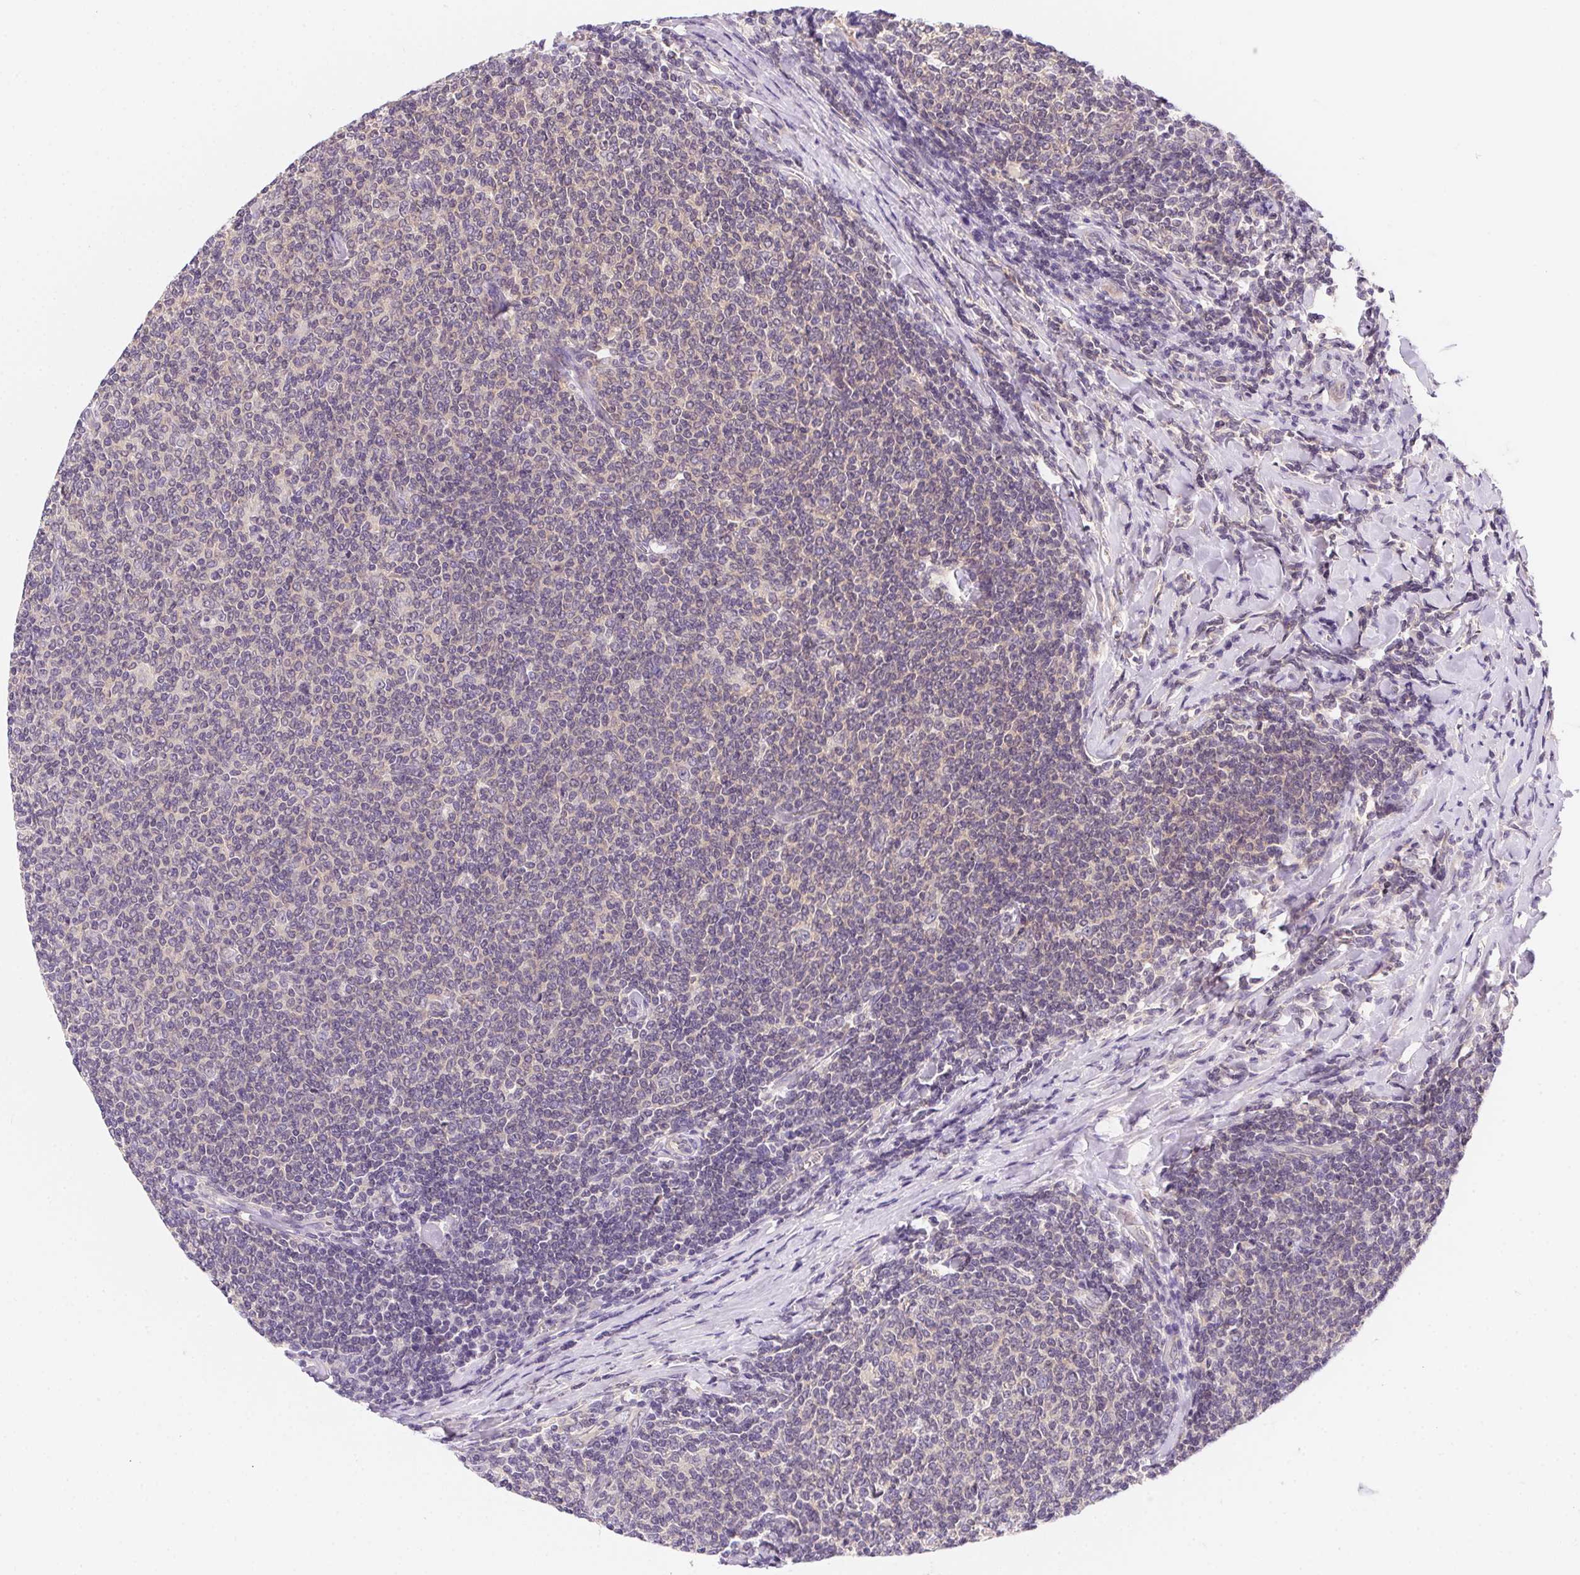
{"staining": {"intensity": "negative", "quantity": "none", "location": "none"}, "tissue": "lymphoma", "cell_type": "Tumor cells", "image_type": "cancer", "snomed": [{"axis": "morphology", "description": "Malignant lymphoma, non-Hodgkin's type, Low grade"}, {"axis": "topography", "description": "Lymph node"}], "caption": "Low-grade malignant lymphoma, non-Hodgkin's type was stained to show a protein in brown. There is no significant positivity in tumor cells. (DAB immunohistochemistry with hematoxylin counter stain).", "gene": "PRKAA1", "patient": {"sex": "male", "age": 52}}